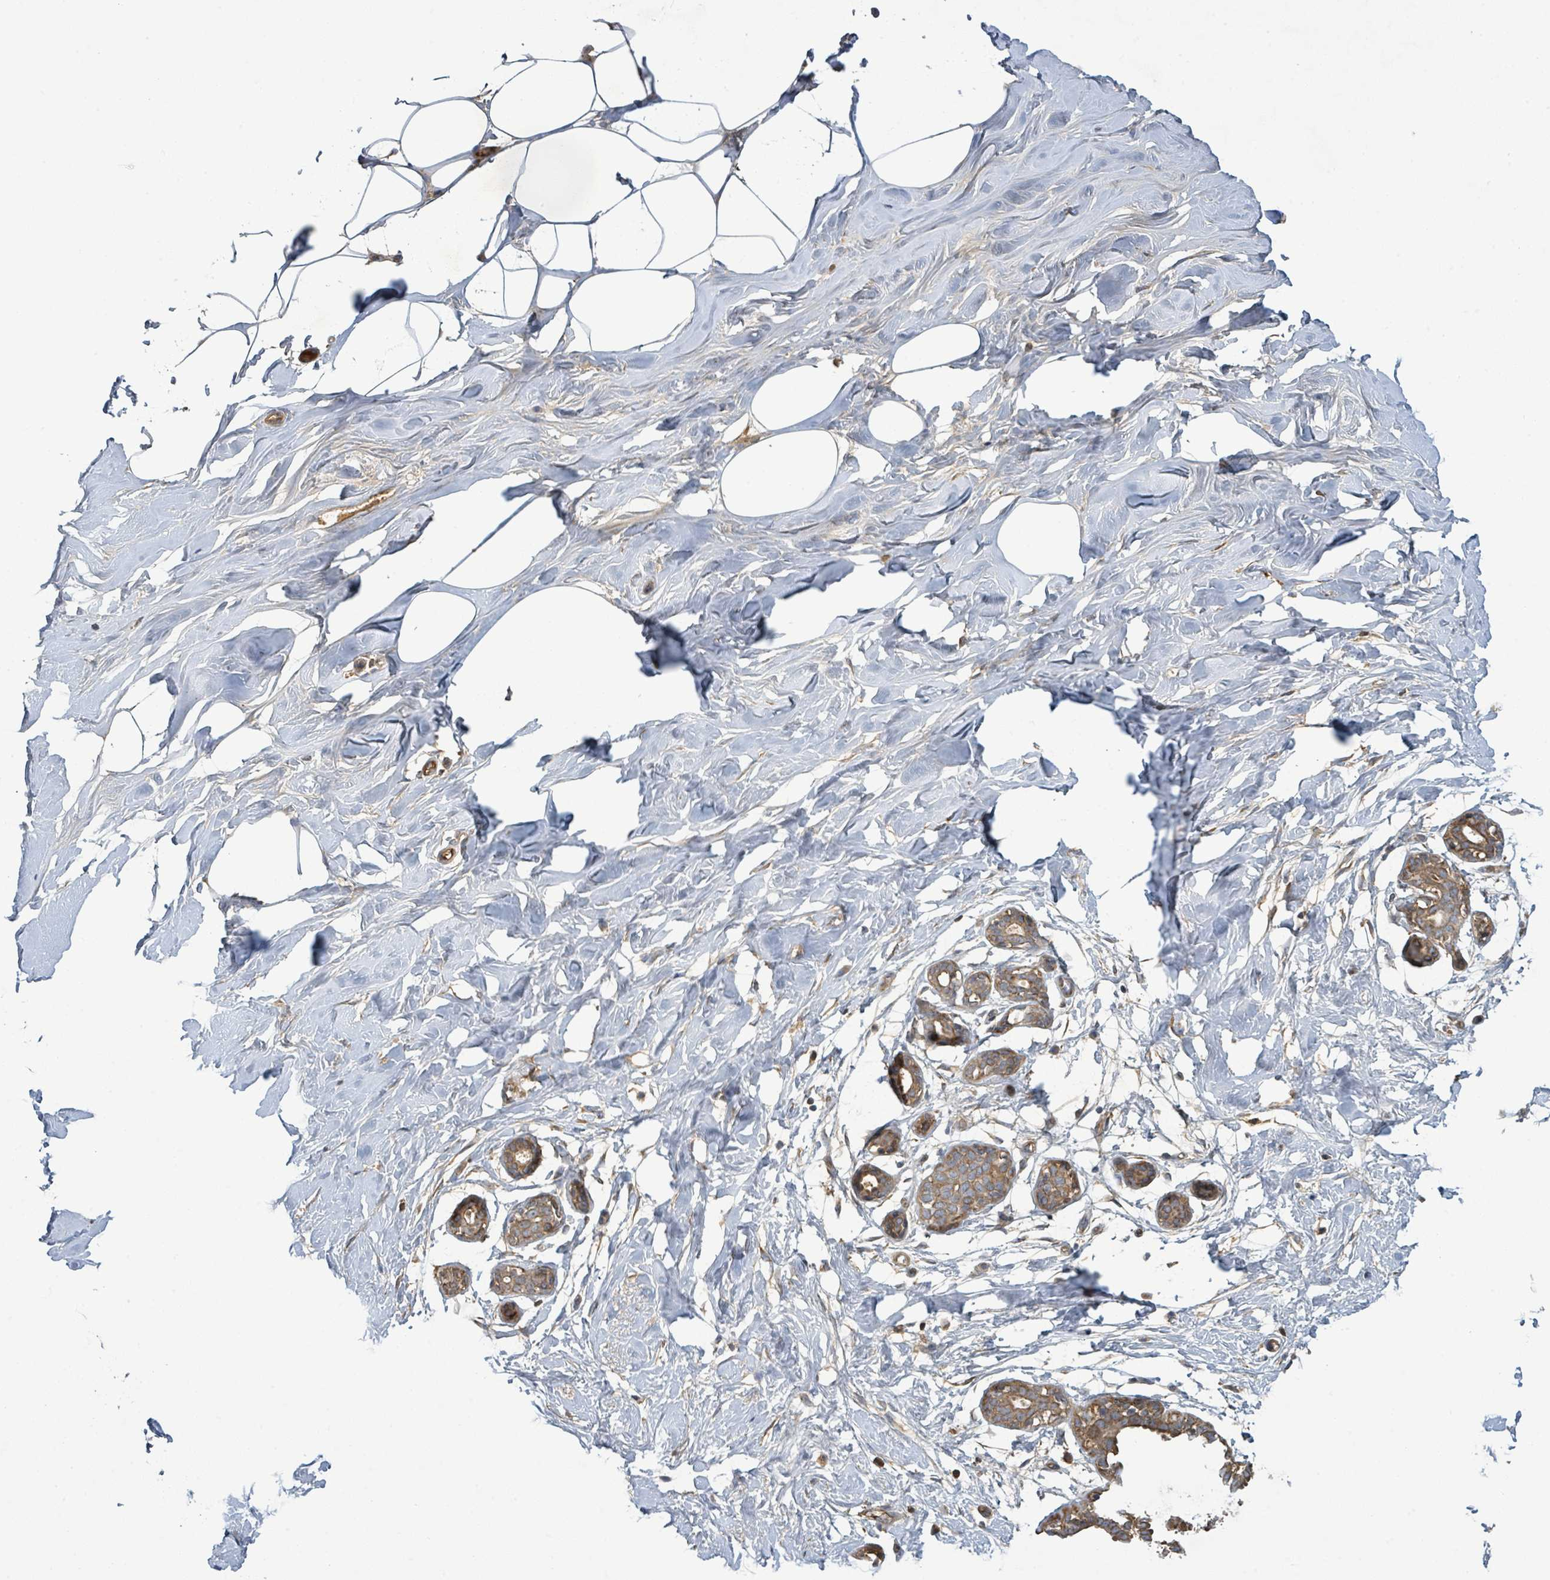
{"staining": {"intensity": "negative", "quantity": "none", "location": "none"}, "tissue": "breast", "cell_type": "Adipocytes", "image_type": "normal", "snomed": [{"axis": "morphology", "description": "Normal tissue, NOS"}, {"axis": "topography", "description": "Breast"}], "caption": "Immunohistochemical staining of unremarkable breast reveals no significant positivity in adipocytes.", "gene": "STARD4", "patient": {"sex": "female", "age": 27}}